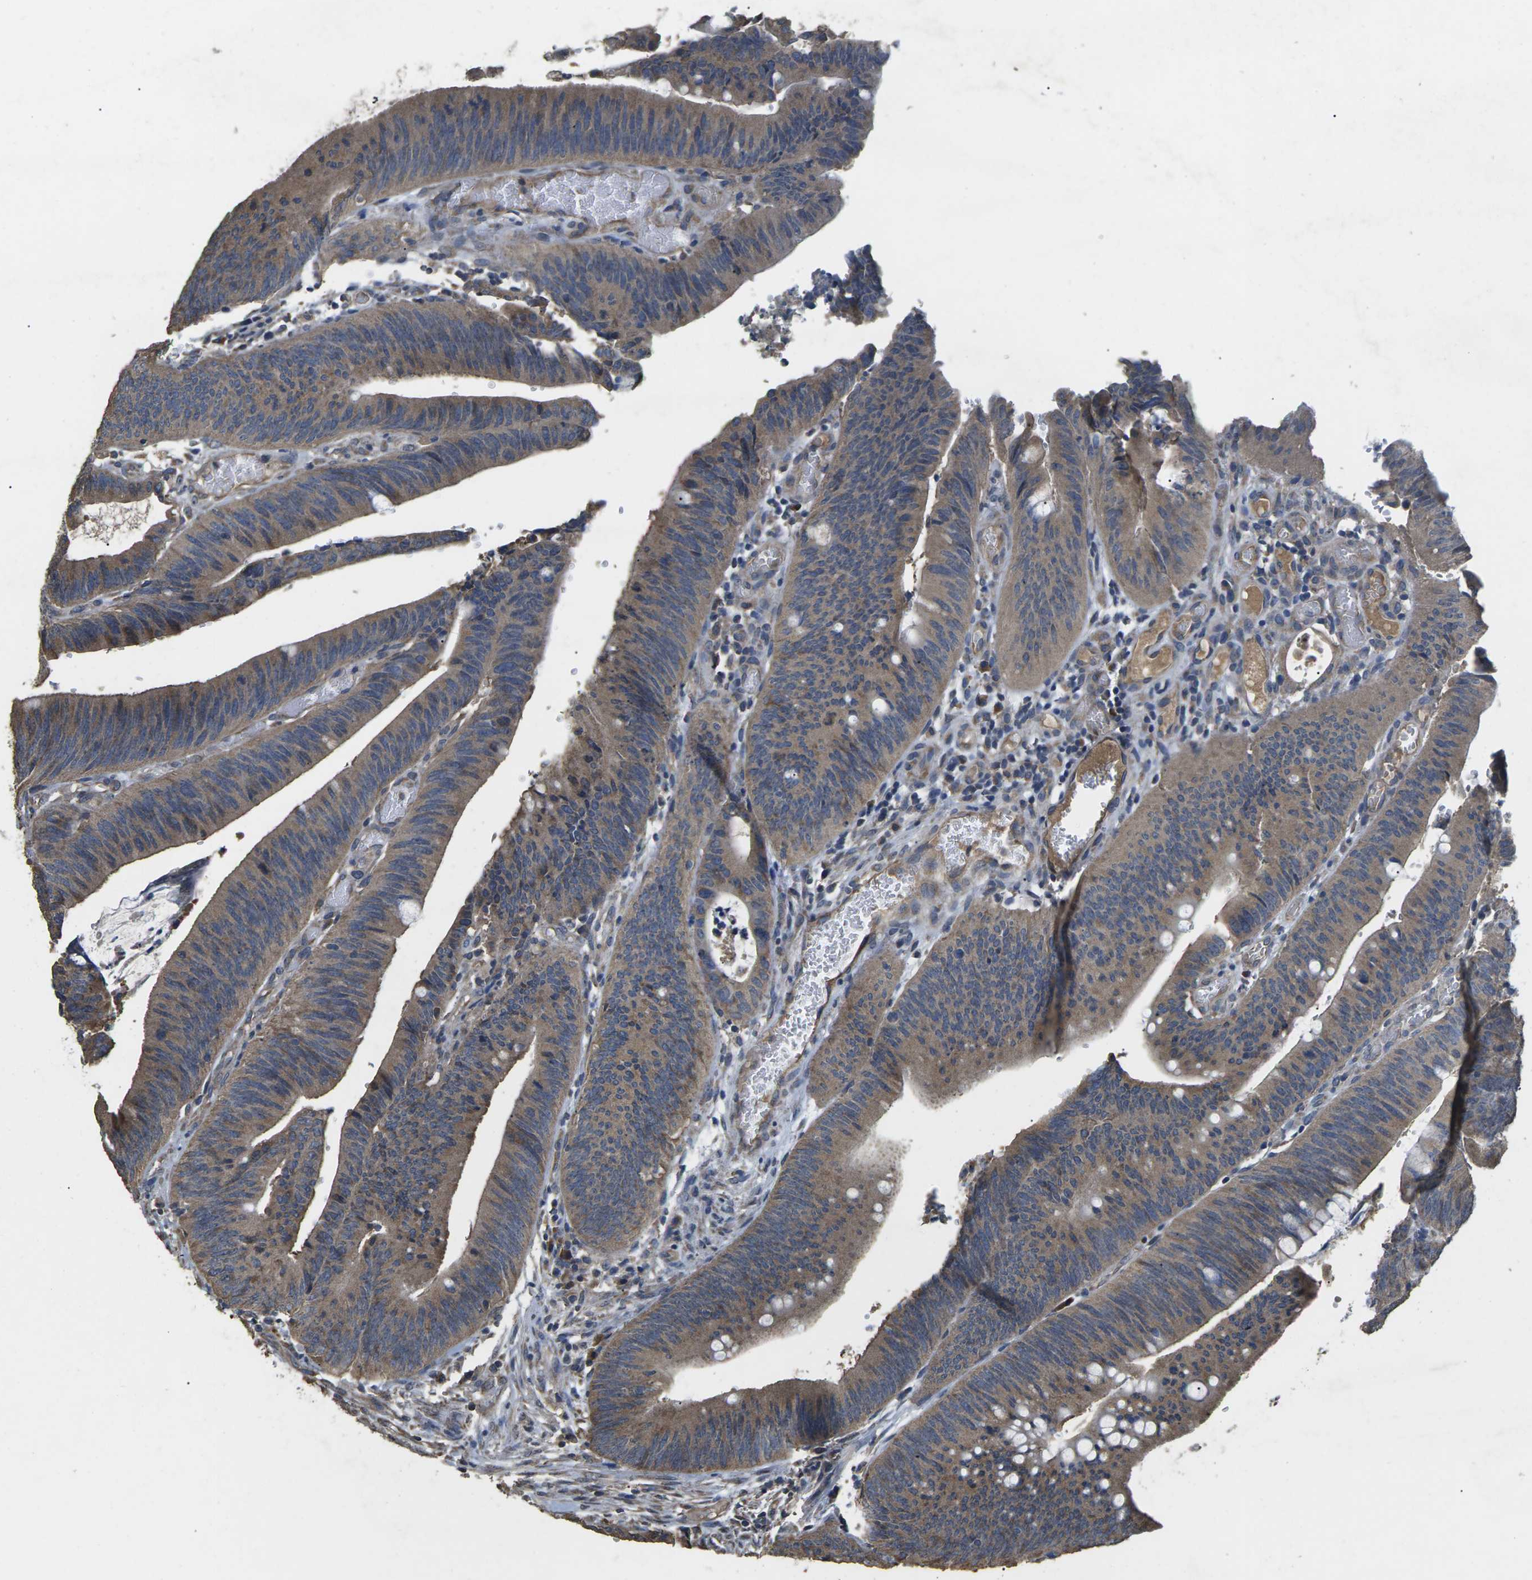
{"staining": {"intensity": "weak", "quantity": ">75%", "location": "cytoplasmic/membranous"}, "tissue": "colorectal cancer", "cell_type": "Tumor cells", "image_type": "cancer", "snomed": [{"axis": "morphology", "description": "Normal tissue, NOS"}, {"axis": "morphology", "description": "Adenocarcinoma, NOS"}, {"axis": "topography", "description": "Rectum"}], "caption": "The histopathology image reveals immunohistochemical staining of colorectal adenocarcinoma. There is weak cytoplasmic/membranous staining is identified in approximately >75% of tumor cells.", "gene": "B4GAT1", "patient": {"sex": "female", "age": 66}}